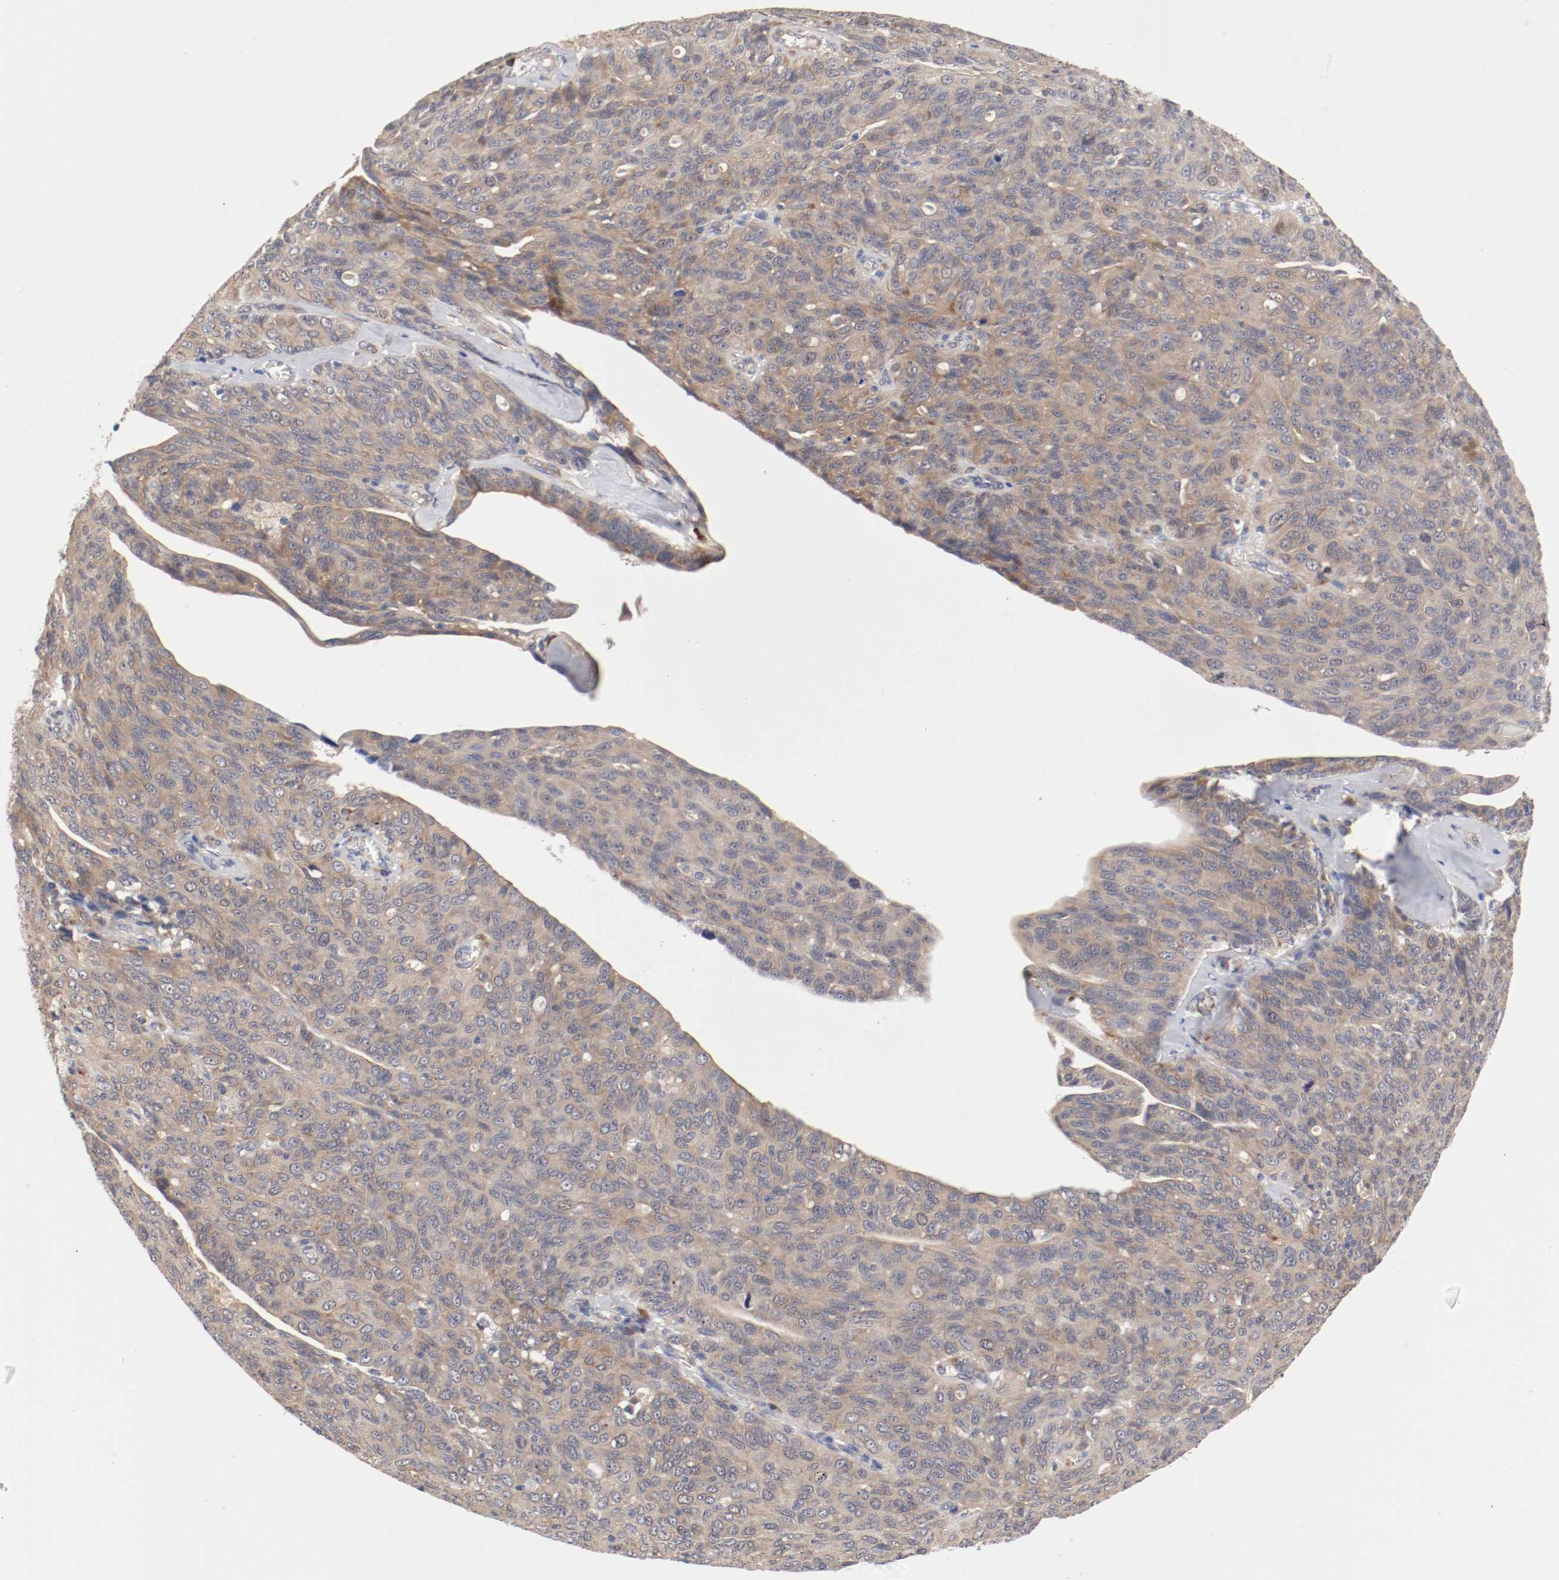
{"staining": {"intensity": "weak", "quantity": ">75%", "location": "cytoplasmic/membranous"}, "tissue": "ovarian cancer", "cell_type": "Tumor cells", "image_type": "cancer", "snomed": [{"axis": "morphology", "description": "Carcinoma, endometroid"}, {"axis": "topography", "description": "Ovary"}], "caption": "A low amount of weak cytoplasmic/membranous positivity is identified in about >75% of tumor cells in endometroid carcinoma (ovarian) tissue.", "gene": "FKBP3", "patient": {"sex": "female", "age": 60}}